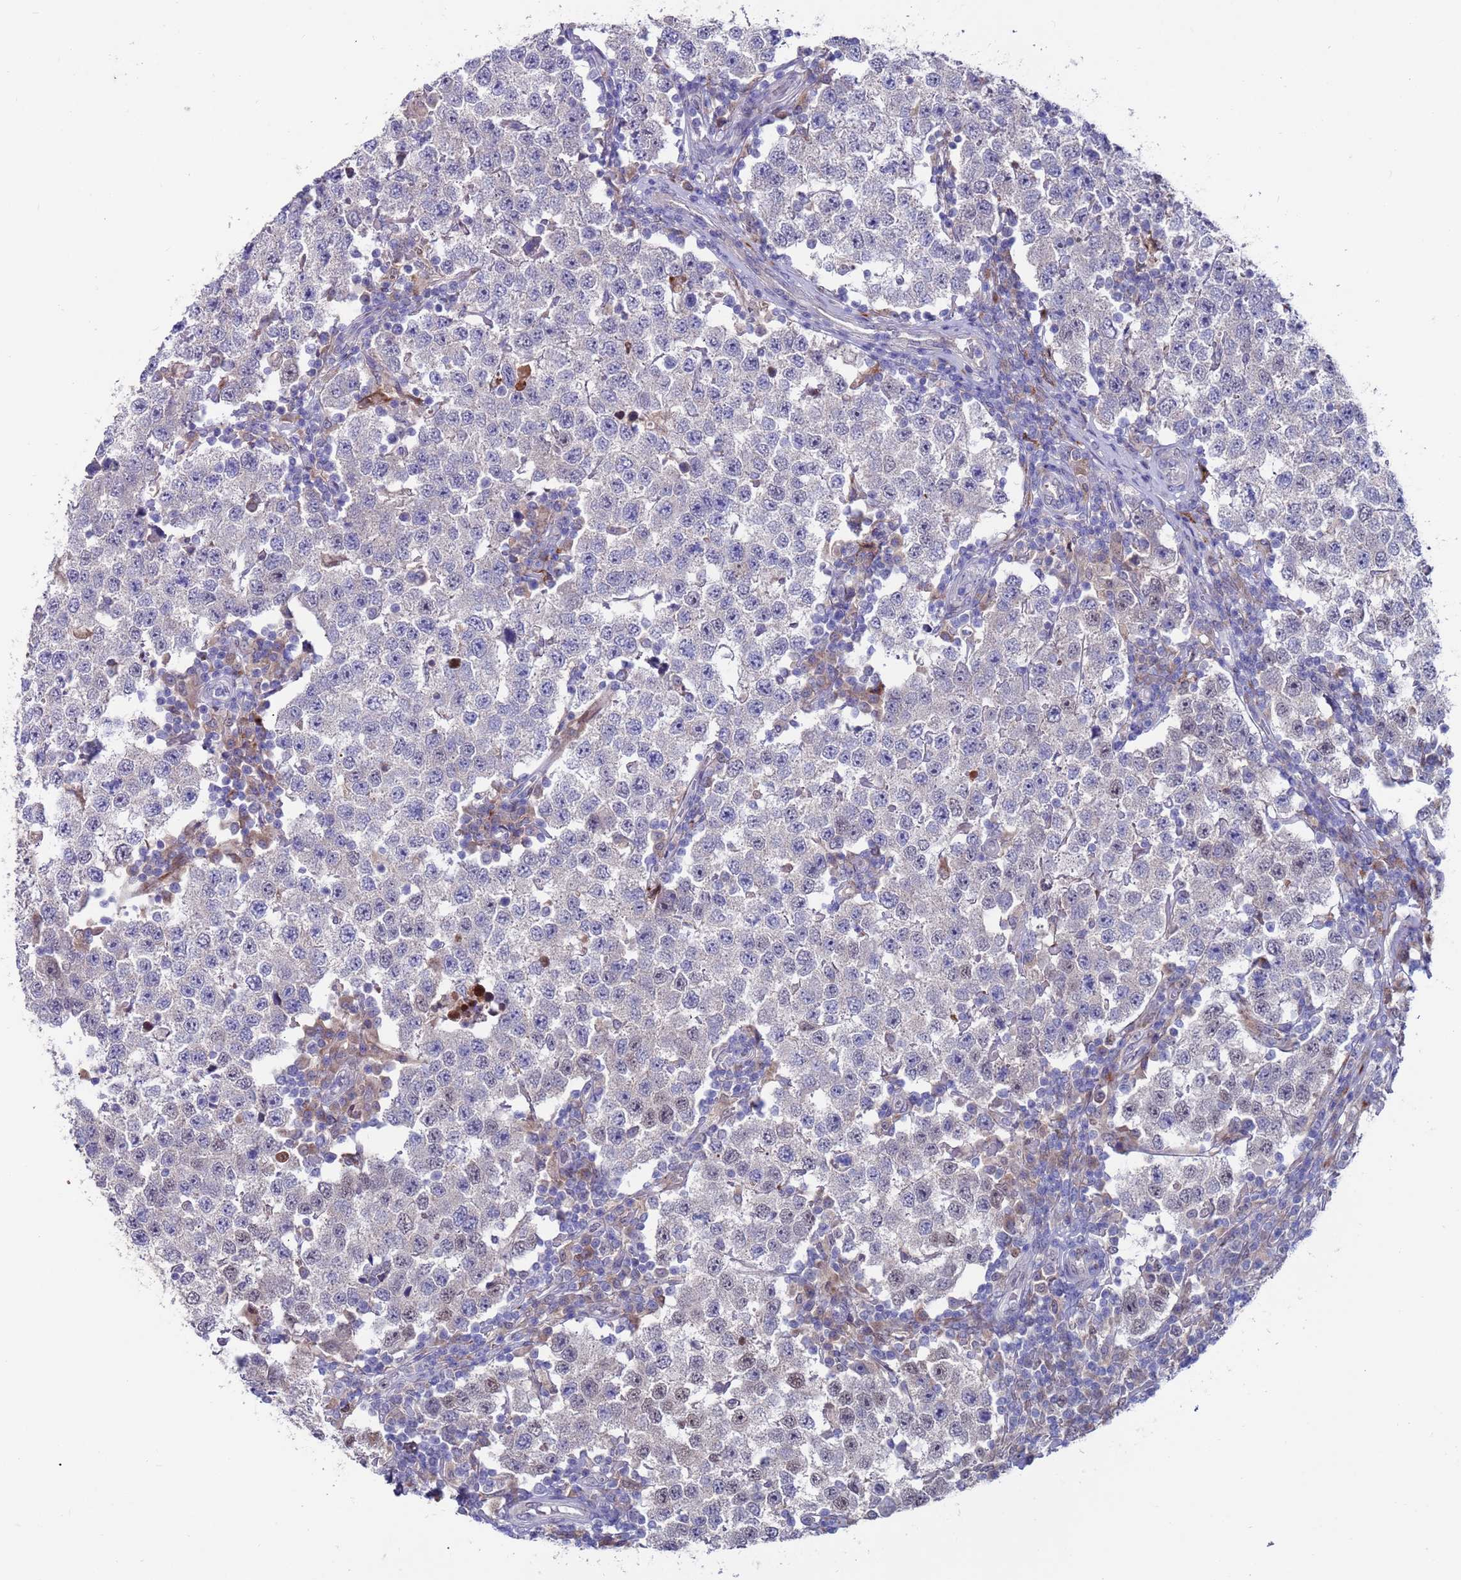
{"staining": {"intensity": "negative", "quantity": "none", "location": "none"}, "tissue": "testis cancer", "cell_type": "Tumor cells", "image_type": "cancer", "snomed": [{"axis": "morphology", "description": "Seminoma, NOS"}, {"axis": "topography", "description": "Testis"}], "caption": "This is a photomicrograph of IHC staining of seminoma (testis), which shows no expression in tumor cells. The staining is performed using DAB (3,3'-diaminobenzidine) brown chromogen with nuclei counter-stained in using hematoxylin.", "gene": "FBXO27", "patient": {"sex": "male", "age": 34}}